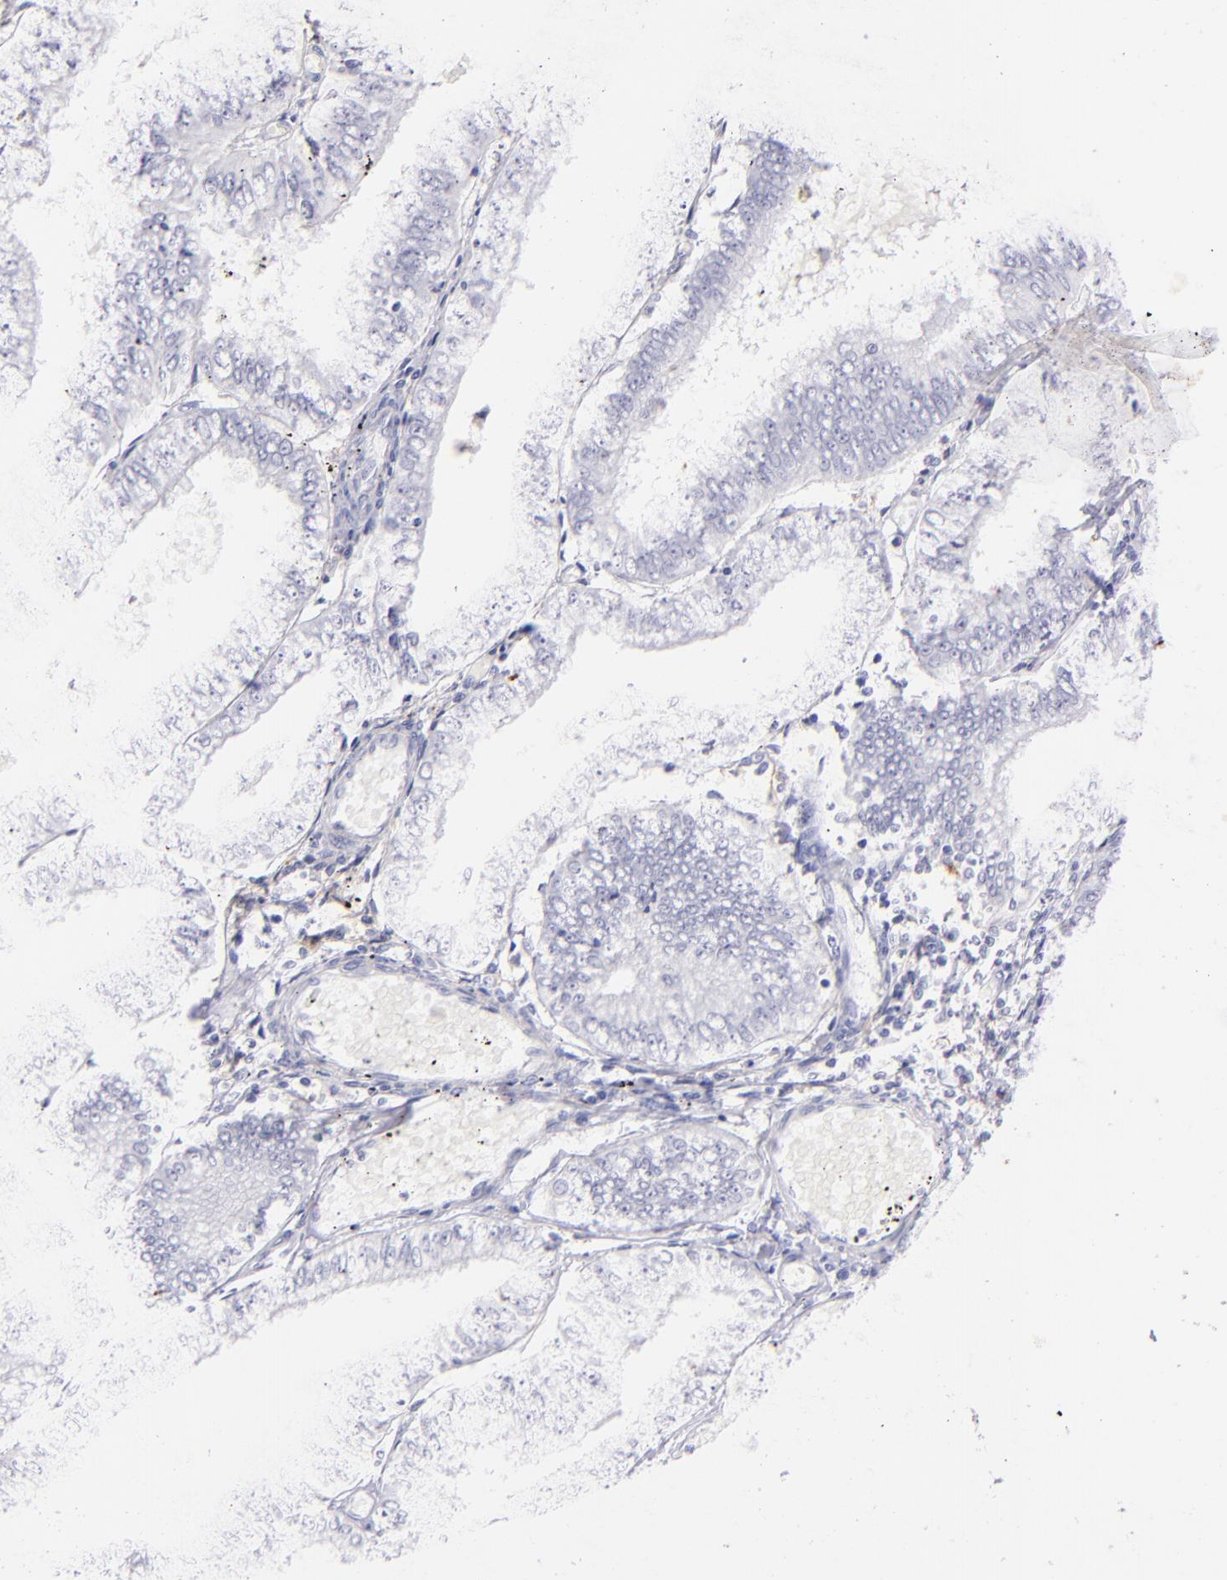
{"staining": {"intensity": "negative", "quantity": "none", "location": "none"}, "tissue": "endometrial cancer", "cell_type": "Tumor cells", "image_type": "cancer", "snomed": [{"axis": "morphology", "description": "Adenocarcinoma, NOS"}, {"axis": "topography", "description": "Endometrium"}], "caption": "Tumor cells show no significant protein positivity in endometrial adenocarcinoma.", "gene": "CD72", "patient": {"sex": "female", "age": 66}}